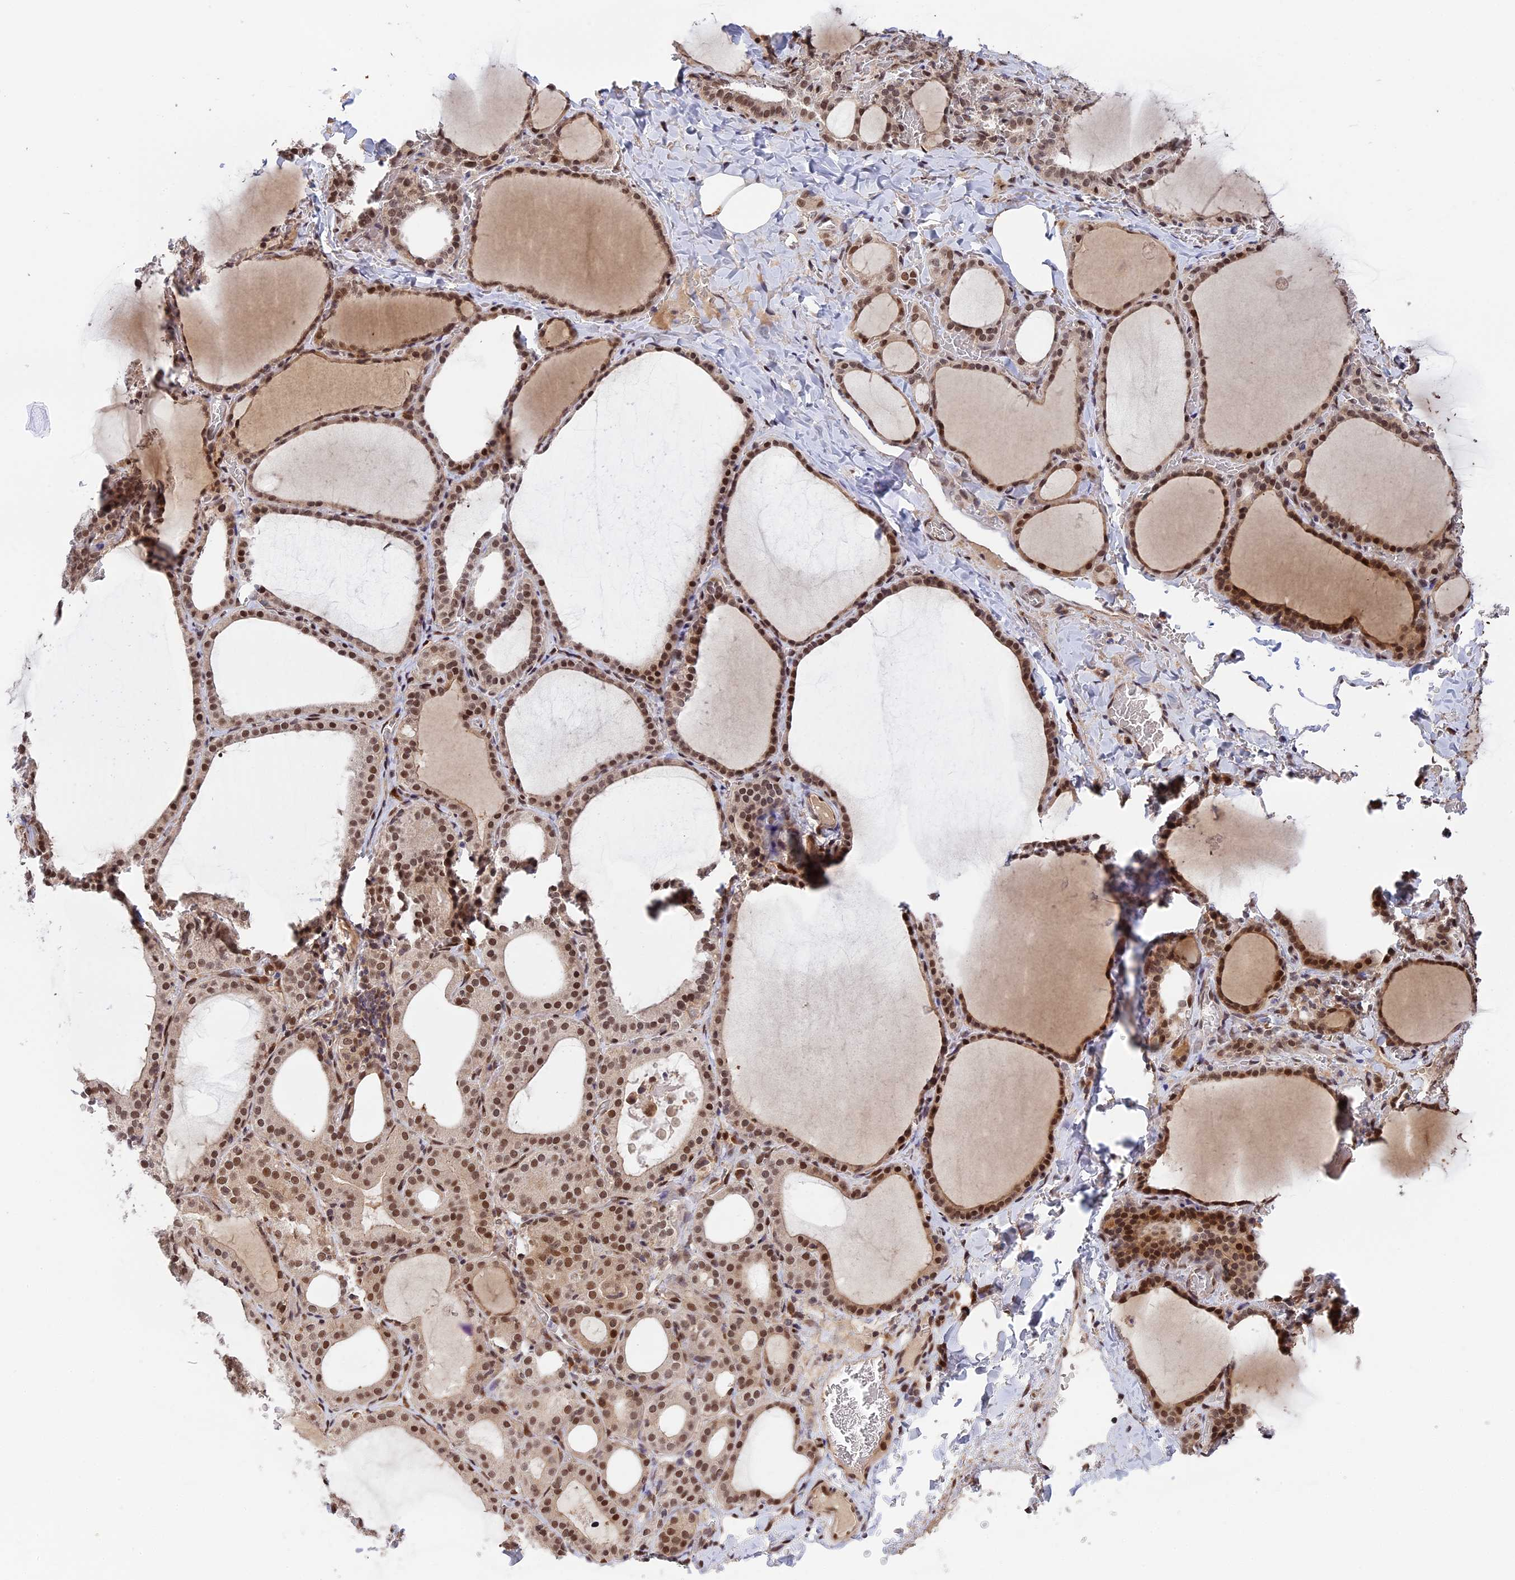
{"staining": {"intensity": "moderate", "quantity": ">75%", "location": "nuclear"}, "tissue": "thyroid gland", "cell_type": "Glandular cells", "image_type": "normal", "snomed": [{"axis": "morphology", "description": "Normal tissue, NOS"}, {"axis": "topography", "description": "Thyroid gland"}], "caption": "Immunohistochemistry (IHC) micrograph of benign thyroid gland: human thyroid gland stained using IHC reveals medium levels of moderate protein expression localized specifically in the nuclear of glandular cells, appearing as a nuclear brown color.", "gene": "ZNF428", "patient": {"sex": "female", "age": 39}}